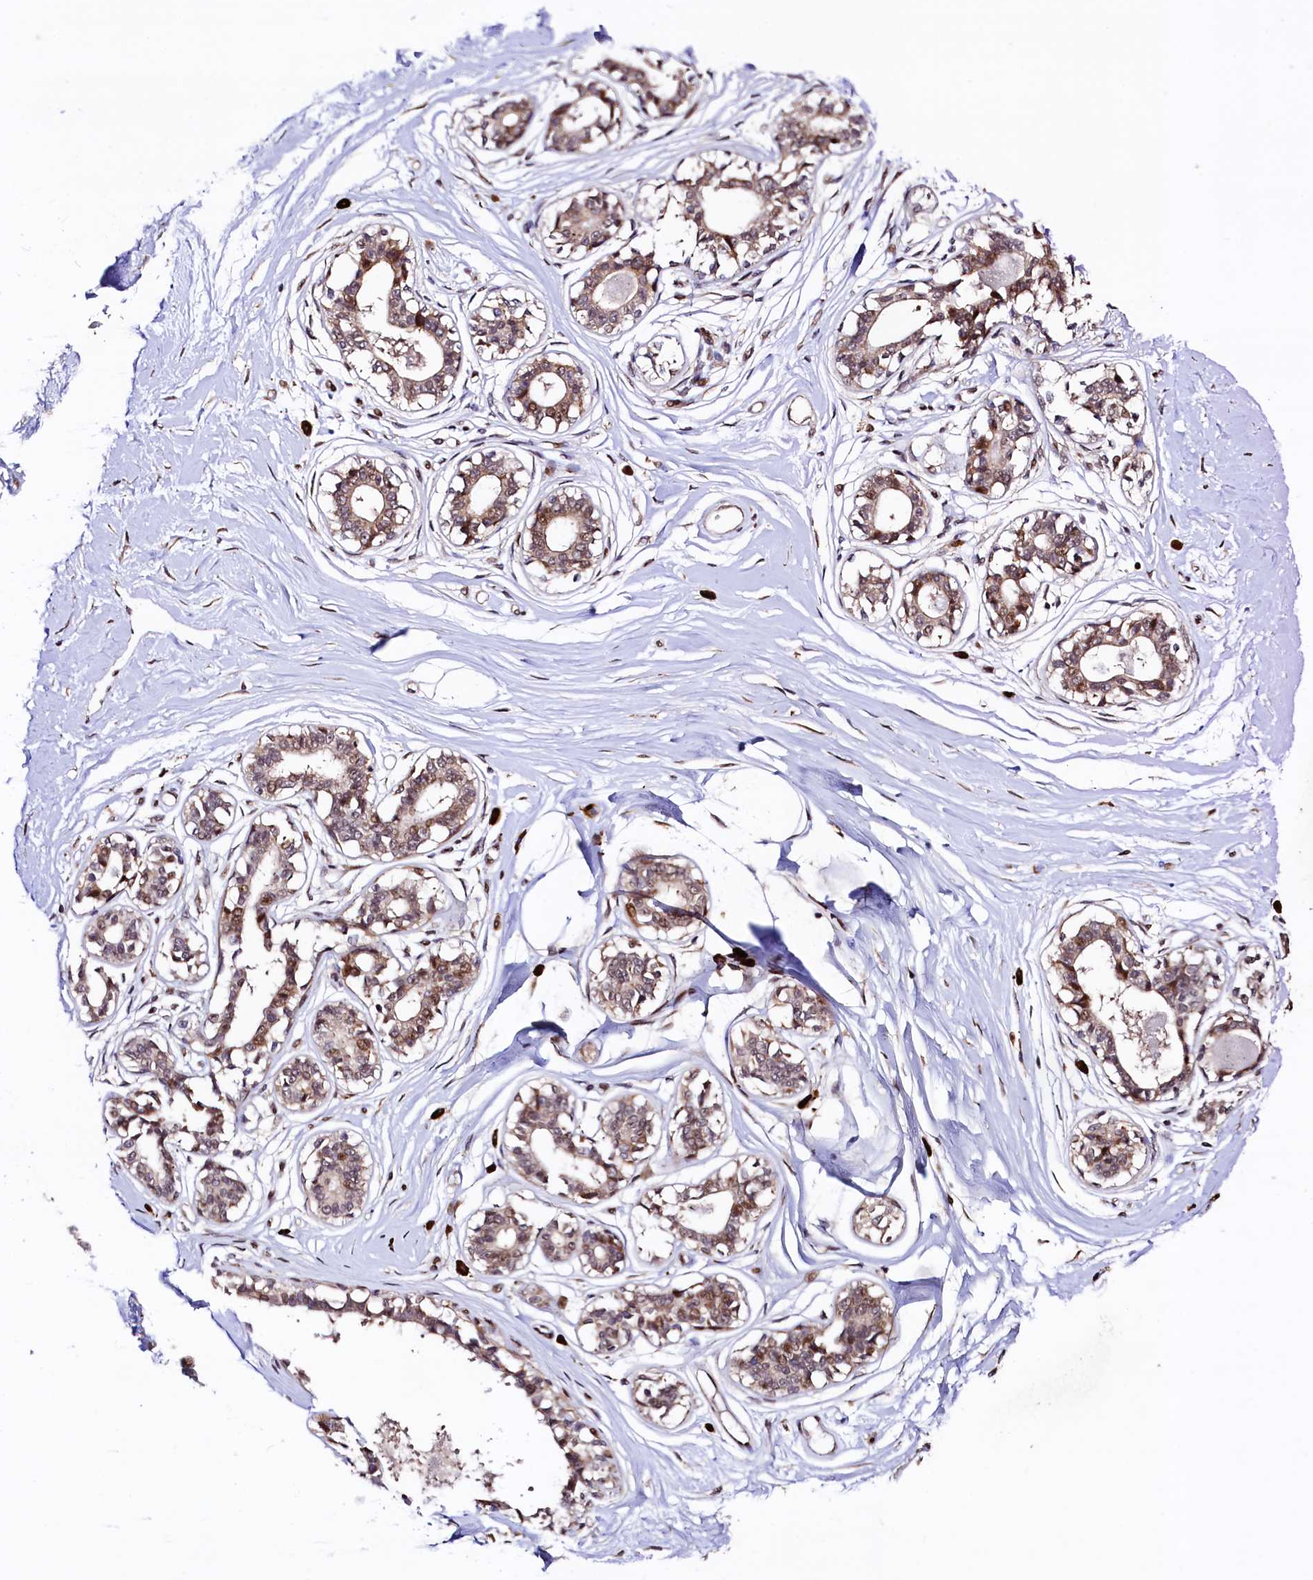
{"staining": {"intensity": "moderate", "quantity": ">75%", "location": "nuclear"}, "tissue": "breast", "cell_type": "Adipocytes", "image_type": "normal", "snomed": [{"axis": "morphology", "description": "Normal tissue, NOS"}, {"axis": "topography", "description": "Breast"}], "caption": "IHC (DAB (3,3'-diaminobenzidine)) staining of benign breast shows moderate nuclear protein positivity in about >75% of adipocytes.", "gene": "C5orf15", "patient": {"sex": "female", "age": 45}}